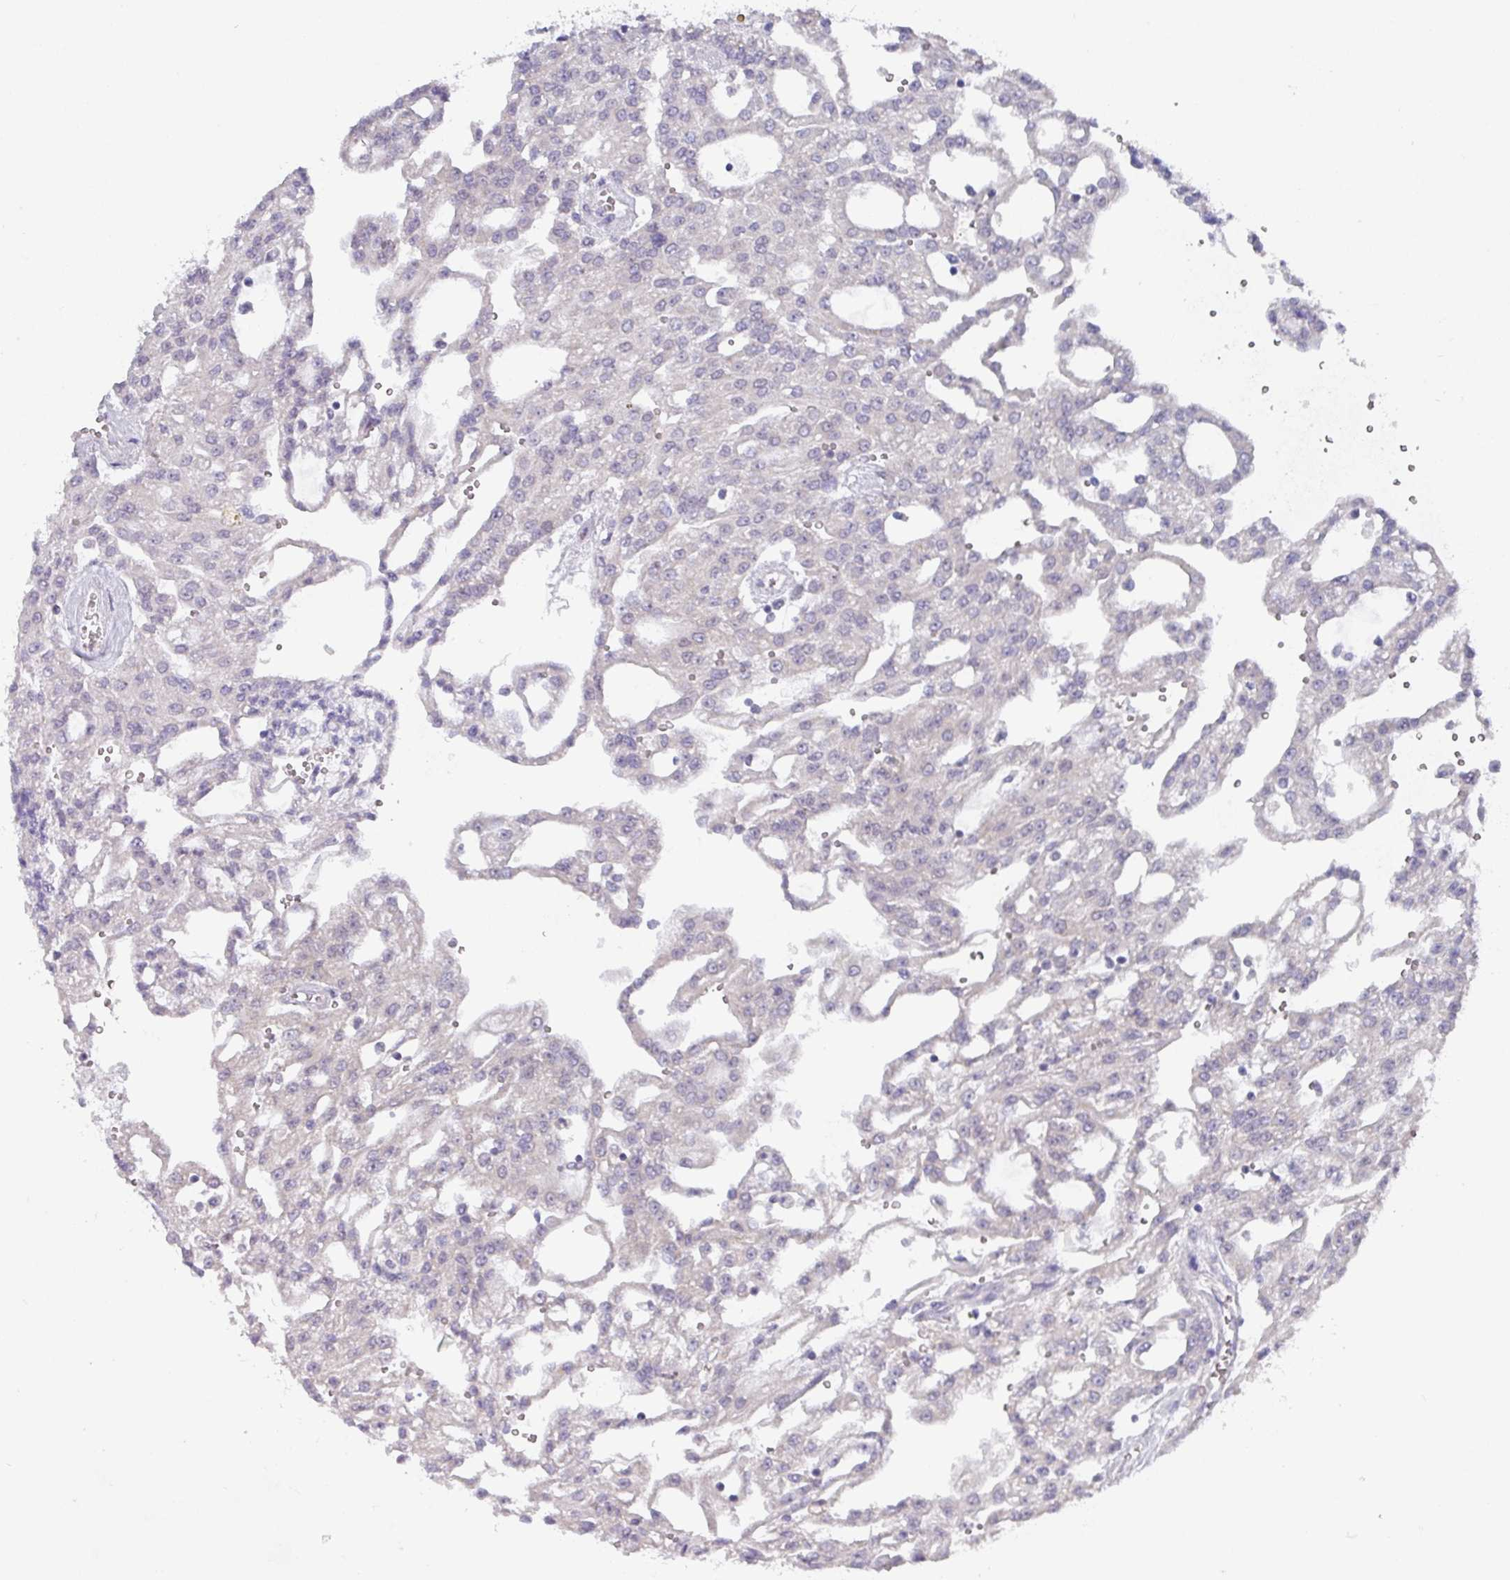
{"staining": {"intensity": "negative", "quantity": "none", "location": "none"}, "tissue": "renal cancer", "cell_type": "Tumor cells", "image_type": "cancer", "snomed": [{"axis": "morphology", "description": "Adenocarcinoma, NOS"}, {"axis": "topography", "description": "Kidney"}], "caption": "The immunohistochemistry image has no significant positivity in tumor cells of renal cancer tissue.", "gene": "DCAF12L2", "patient": {"sex": "male", "age": 63}}